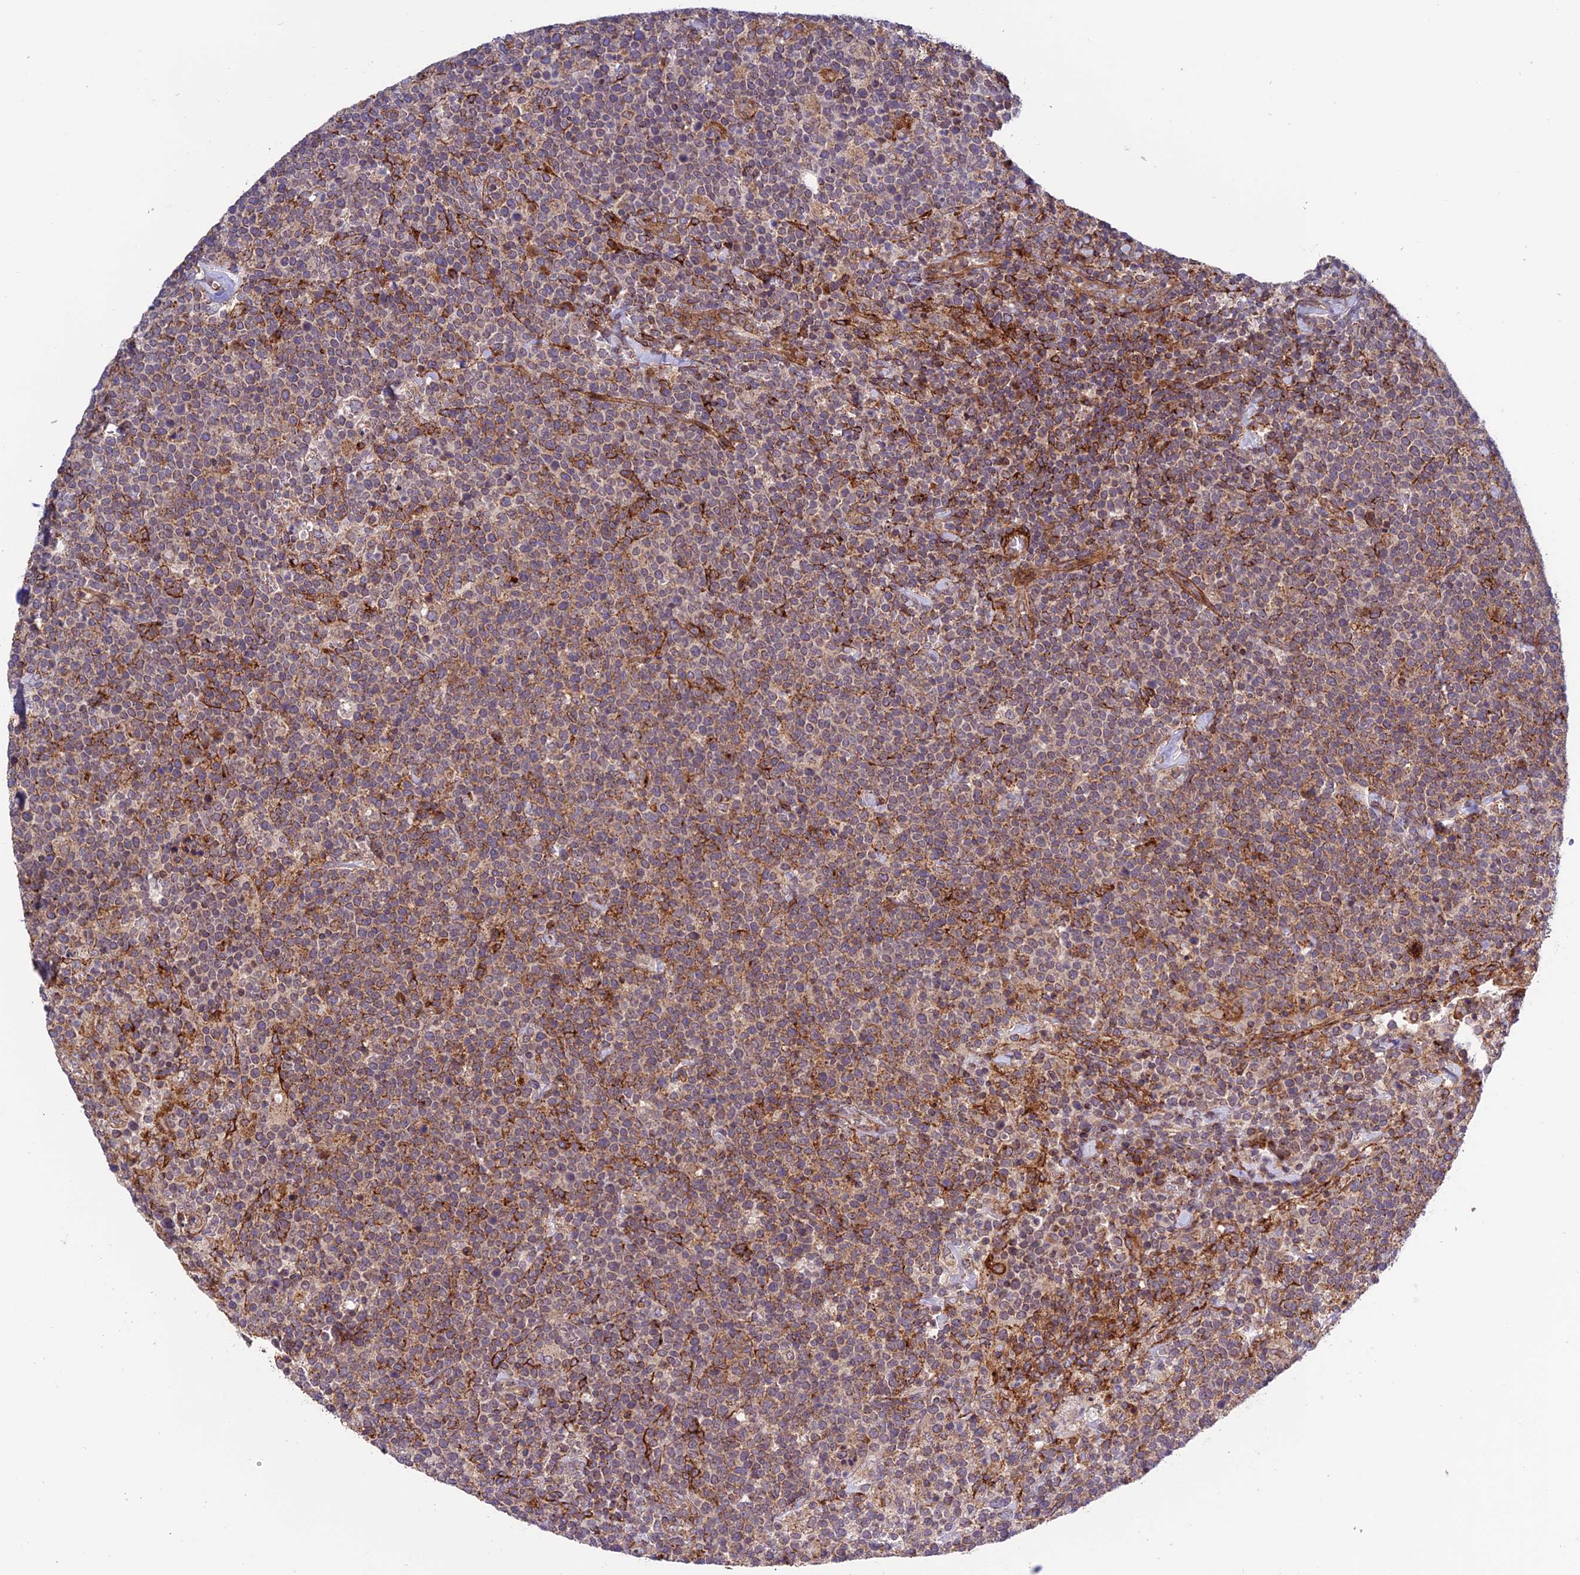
{"staining": {"intensity": "moderate", "quantity": "25%-75%", "location": "cytoplasmic/membranous"}, "tissue": "lymphoma", "cell_type": "Tumor cells", "image_type": "cancer", "snomed": [{"axis": "morphology", "description": "Malignant lymphoma, non-Hodgkin's type, High grade"}, {"axis": "topography", "description": "Lymph node"}], "caption": "Protein staining demonstrates moderate cytoplasmic/membranous staining in about 25%-75% of tumor cells in lymphoma.", "gene": "TNIP3", "patient": {"sex": "male", "age": 61}}